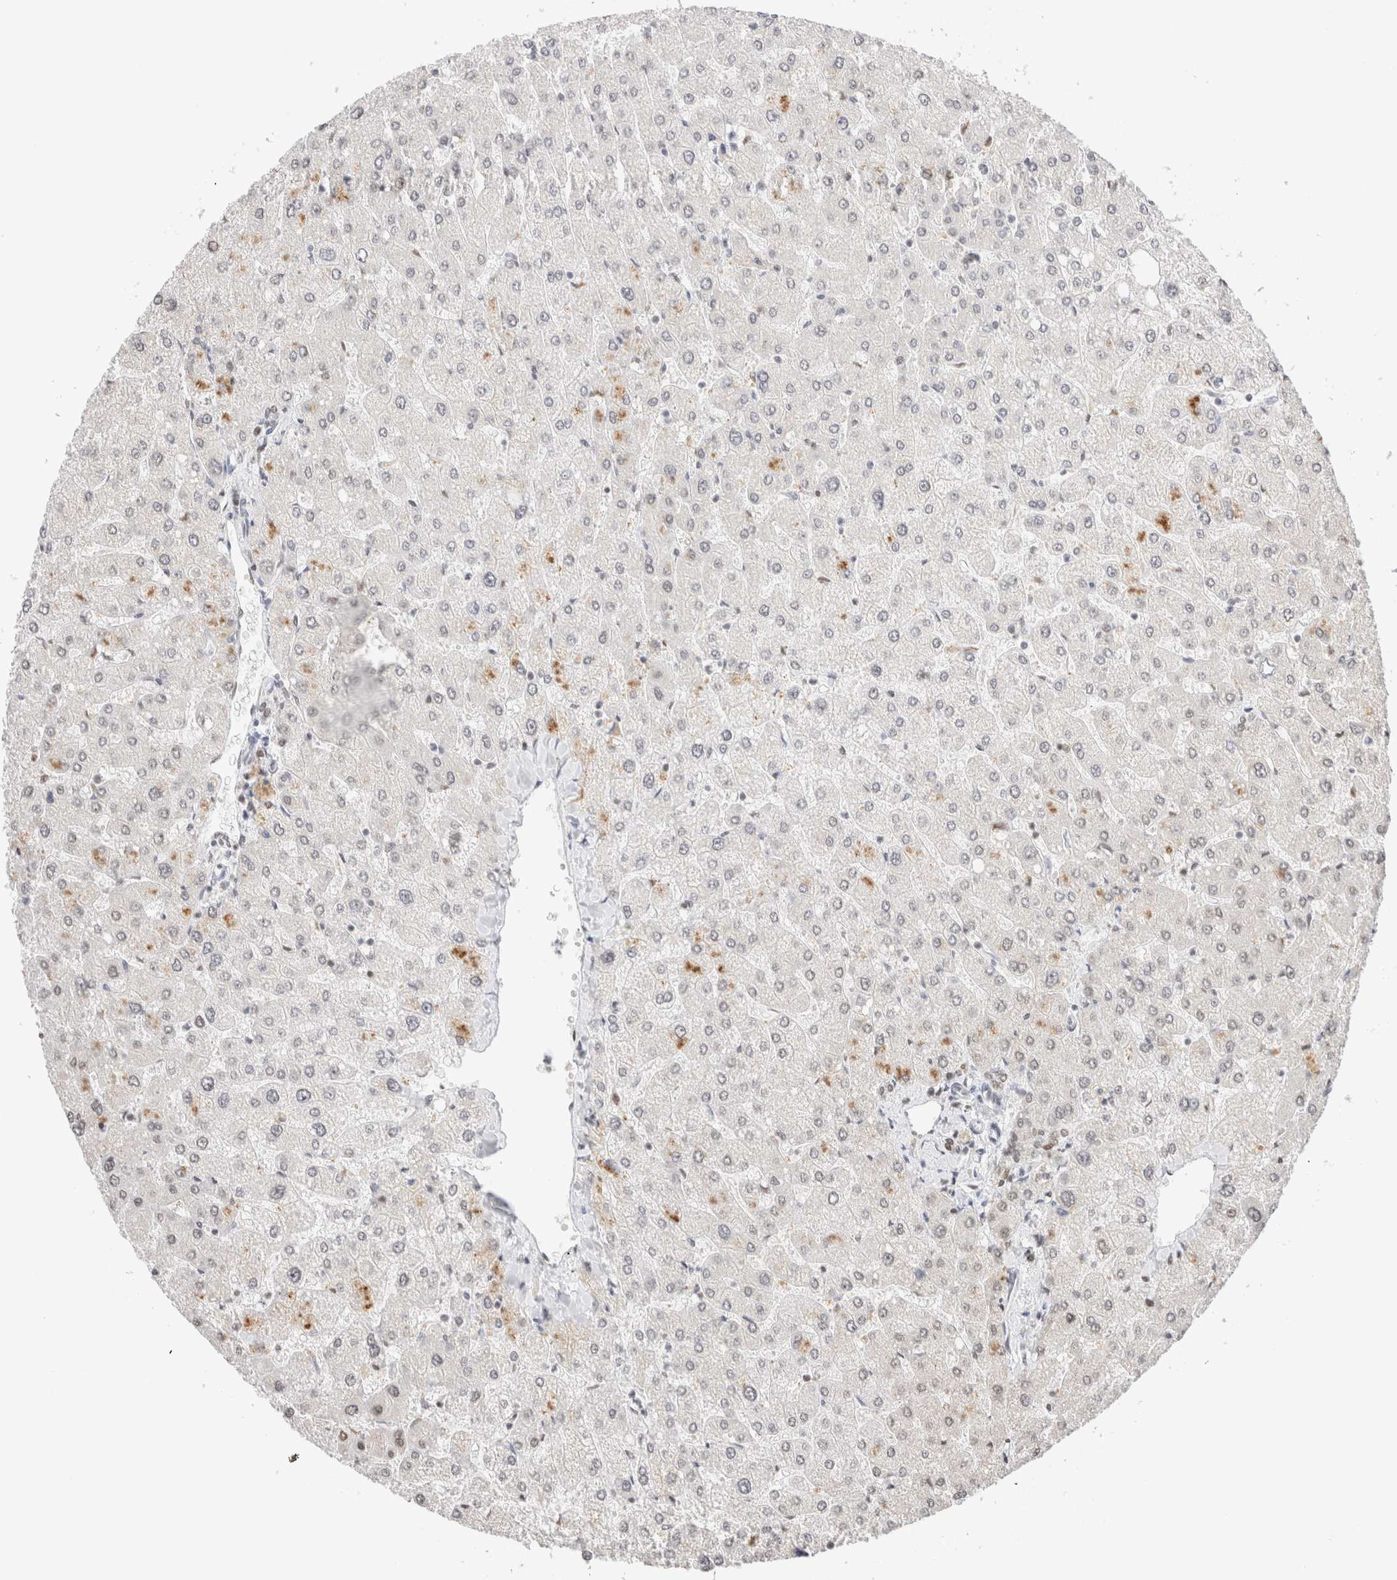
{"staining": {"intensity": "weak", "quantity": "25%-75%", "location": "nuclear"}, "tissue": "liver", "cell_type": "Cholangiocytes", "image_type": "normal", "snomed": [{"axis": "morphology", "description": "Normal tissue, NOS"}, {"axis": "topography", "description": "Liver"}], "caption": "Liver stained with DAB (3,3'-diaminobenzidine) immunohistochemistry (IHC) displays low levels of weak nuclear staining in about 25%-75% of cholangiocytes. Nuclei are stained in blue.", "gene": "SUPT3H", "patient": {"sex": "male", "age": 55}}